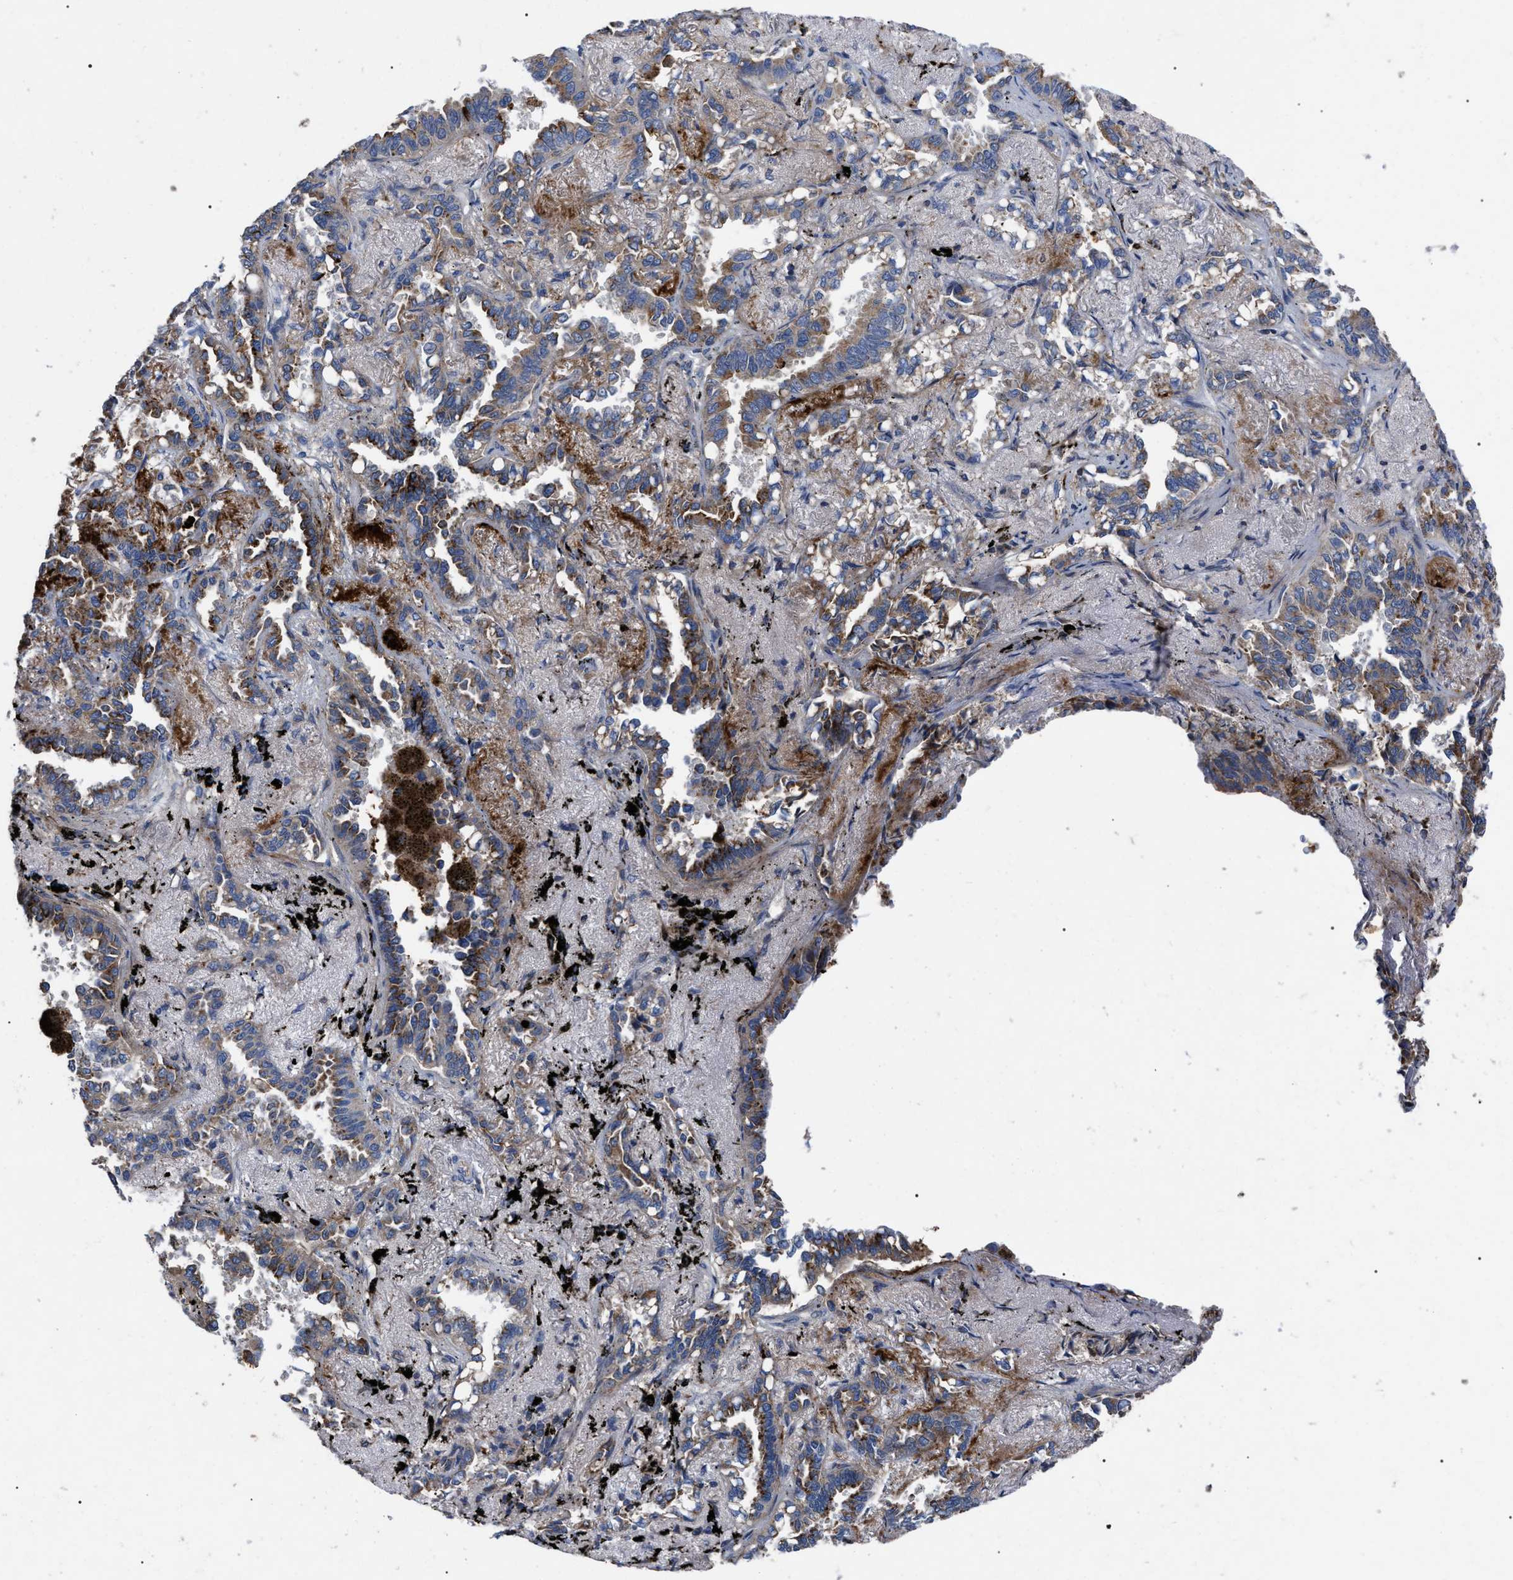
{"staining": {"intensity": "moderate", "quantity": "25%-75%", "location": "cytoplasmic/membranous"}, "tissue": "lung cancer", "cell_type": "Tumor cells", "image_type": "cancer", "snomed": [{"axis": "morphology", "description": "Adenocarcinoma, NOS"}, {"axis": "topography", "description": "Lung"}], "caption": "A medium amount of moderate cytoplasmic/membranous staining is appreciated in about 25%-75% of tumor cells in lung cancer (adenocarcinoma) tissue.", "gene": "FAM171A2", "patient": {"sex": "male", "age": 59}}